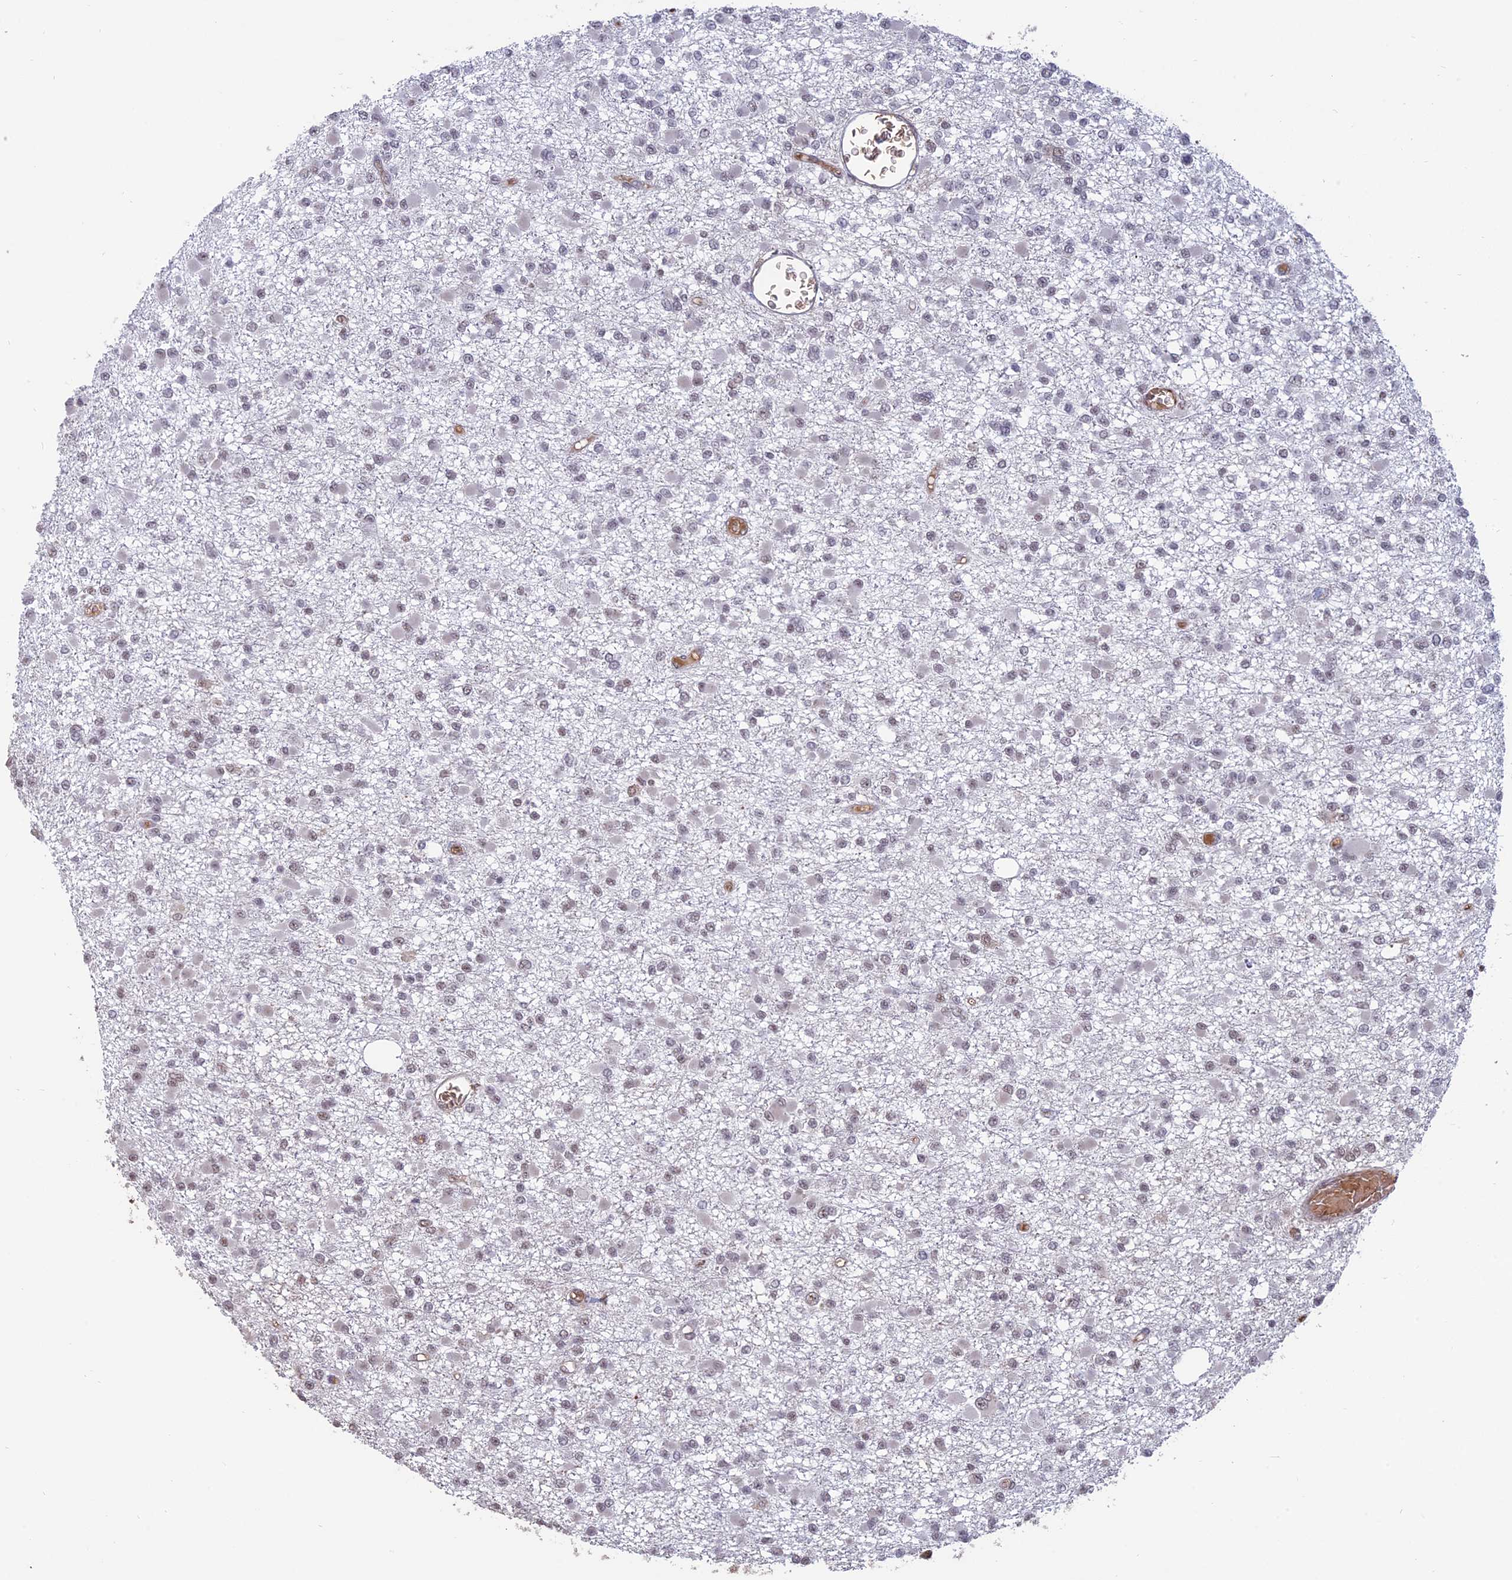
{"staining": {"intensity": "weak", "quantity": "<25%", "location": "nuclear"}, "tissue": "glioma", "cell_type": "Tumor cells", "image_type": "cancer", "snomed": [{"axis": "morphology", "description": "Glioma, malignant, Low grade"}, {"axis": "topography", "description": "Brain"}], "caption": "The micrograph reveals no staining of tumor cells in malignant glioma (low-grade). (DAB (3,3'-diaminobenzidine) immunohistochemistry, high magnification).", "gene": "MFAP1", "patient": {"sex": "female", "age": 22}}